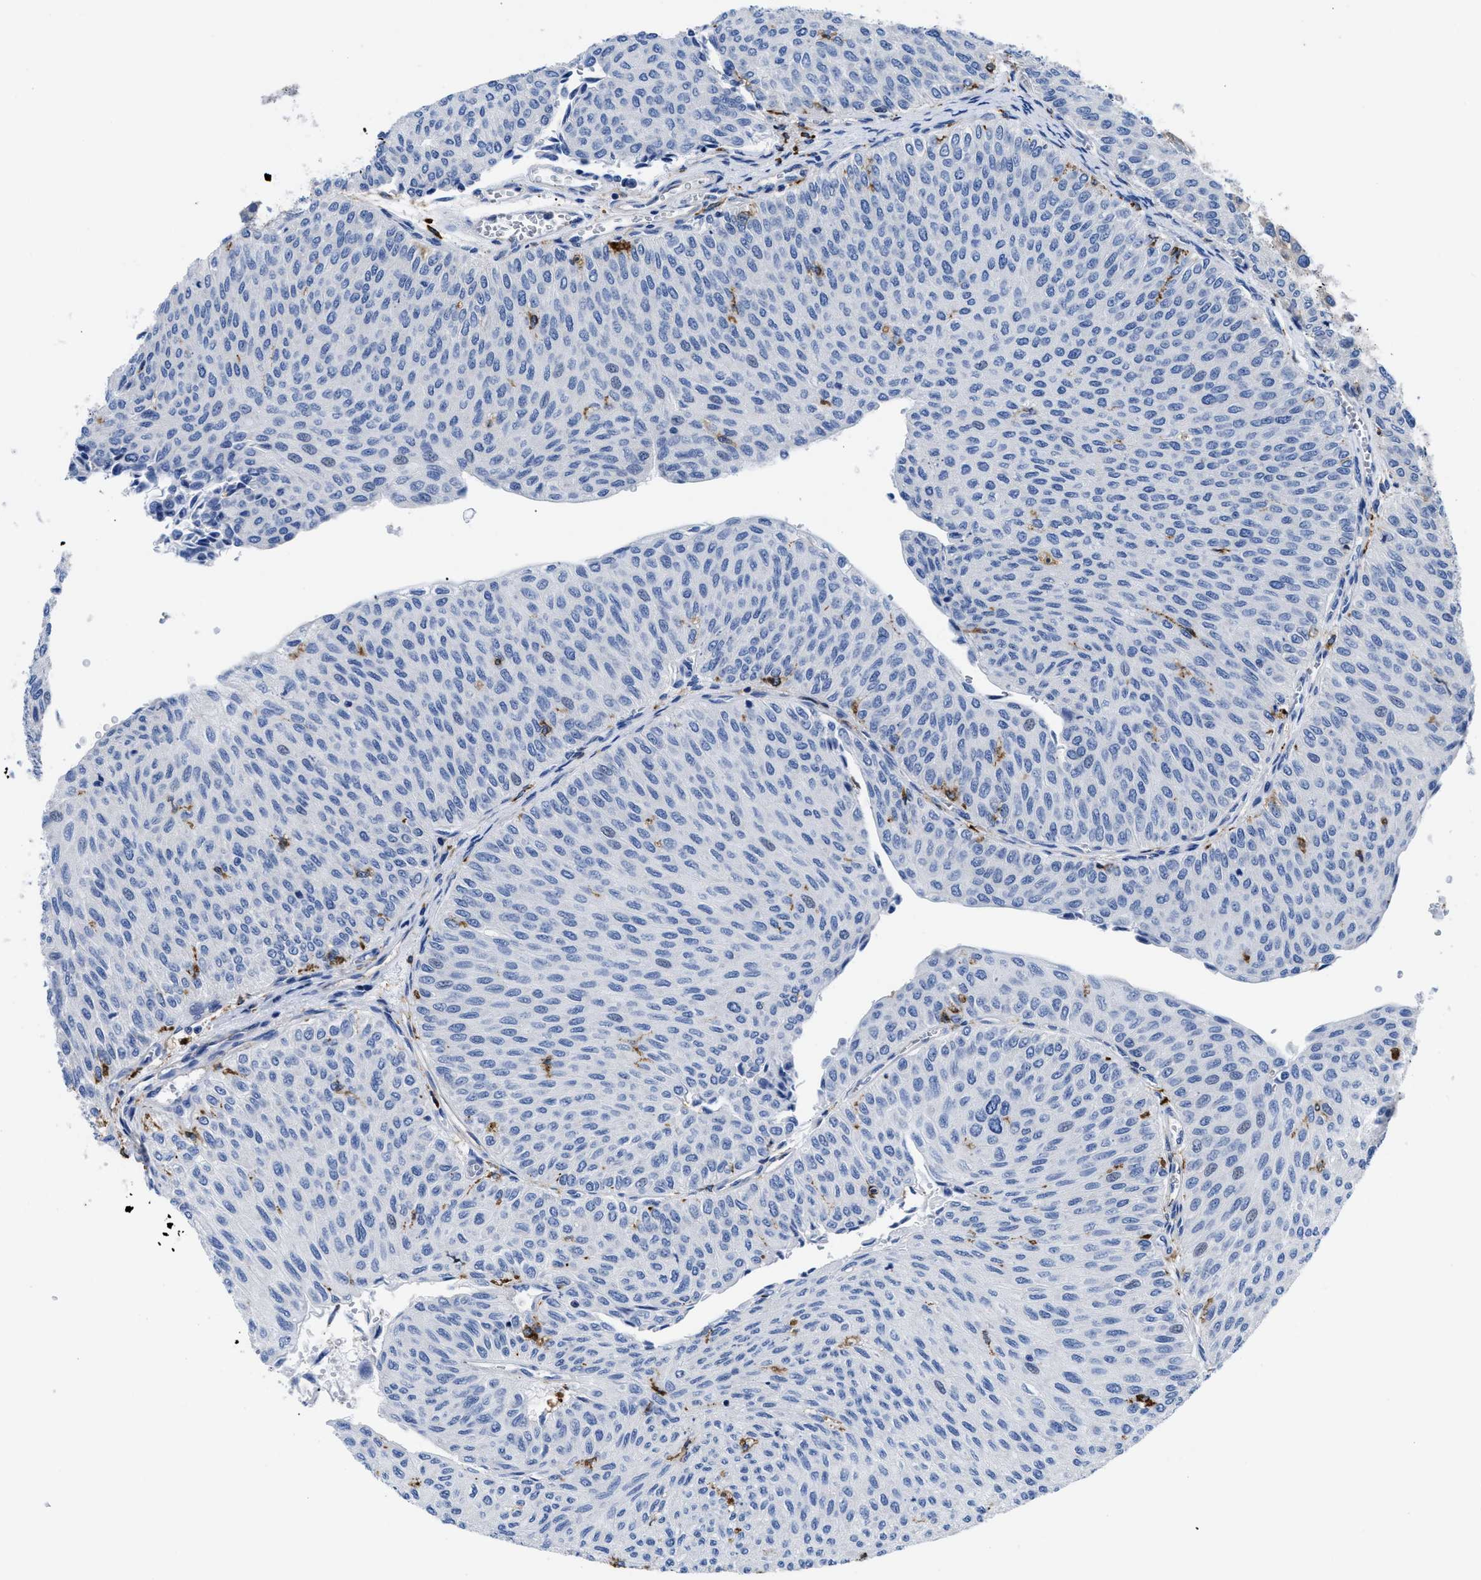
{"staining": {"intensity": "negative", "quantity": "none", "location": "none"}, "tissue": "urothelial cancer", "cell_type": "Tumor cells", "image_type": "cancer", "snomed": [{"axis": "morphology", "description": "Urothelial carcinoma, Low grade"}, {"axis": "topography", "description": "Urinary bladder"}], "caption": "A histopathology image of human urothelial cancer is negative for staining in tumor cells.", "gene": "HLA-DPA1", "patient": {"sex": "male", "age": 78}}